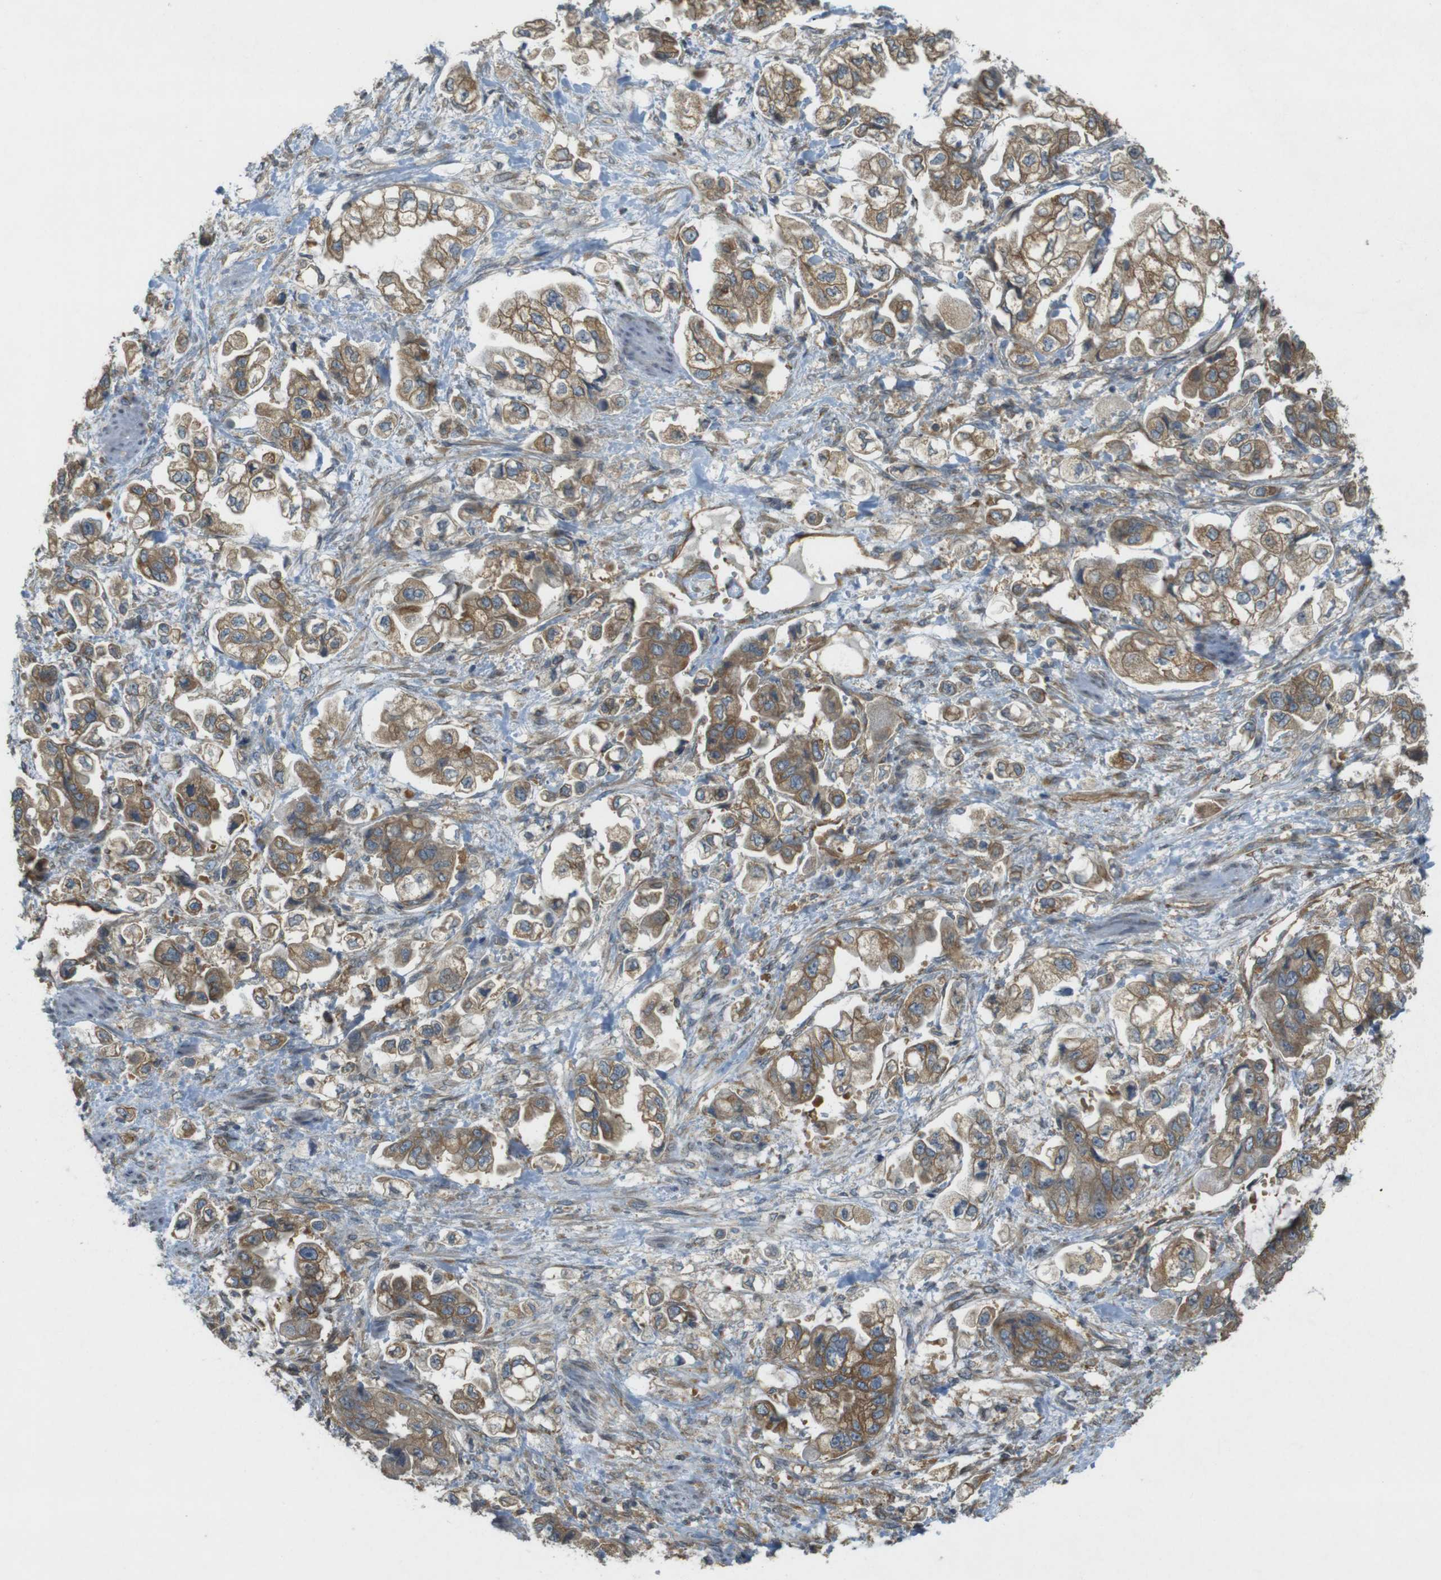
{"staining": {"intensity": "moderate", "quantity": ">75%", "location": "cytoplasmic/membranous"}, "tissue": "stomach cancer", "cell_type": "Tumor cells", "image_type": "cancer", "snomed": [{"axis": "morphology", "description": "Normal tissue, NOS"}, {"axis": "morphology", "description": "Adenocarcinoma, NOS"}, {"axis": "topography", "description": "Stomach"}], "caption": "This image exhibits stomach cancer (adenocarcinoma) stained with IHC to label a protein in brown. The cytoplasmic/membranous of tumor cells show moderate positivity for the protein. Nuclei are counter-stained blue.", "gene": "KIF5B", "patient": {"sex": "male", "age": 62}}